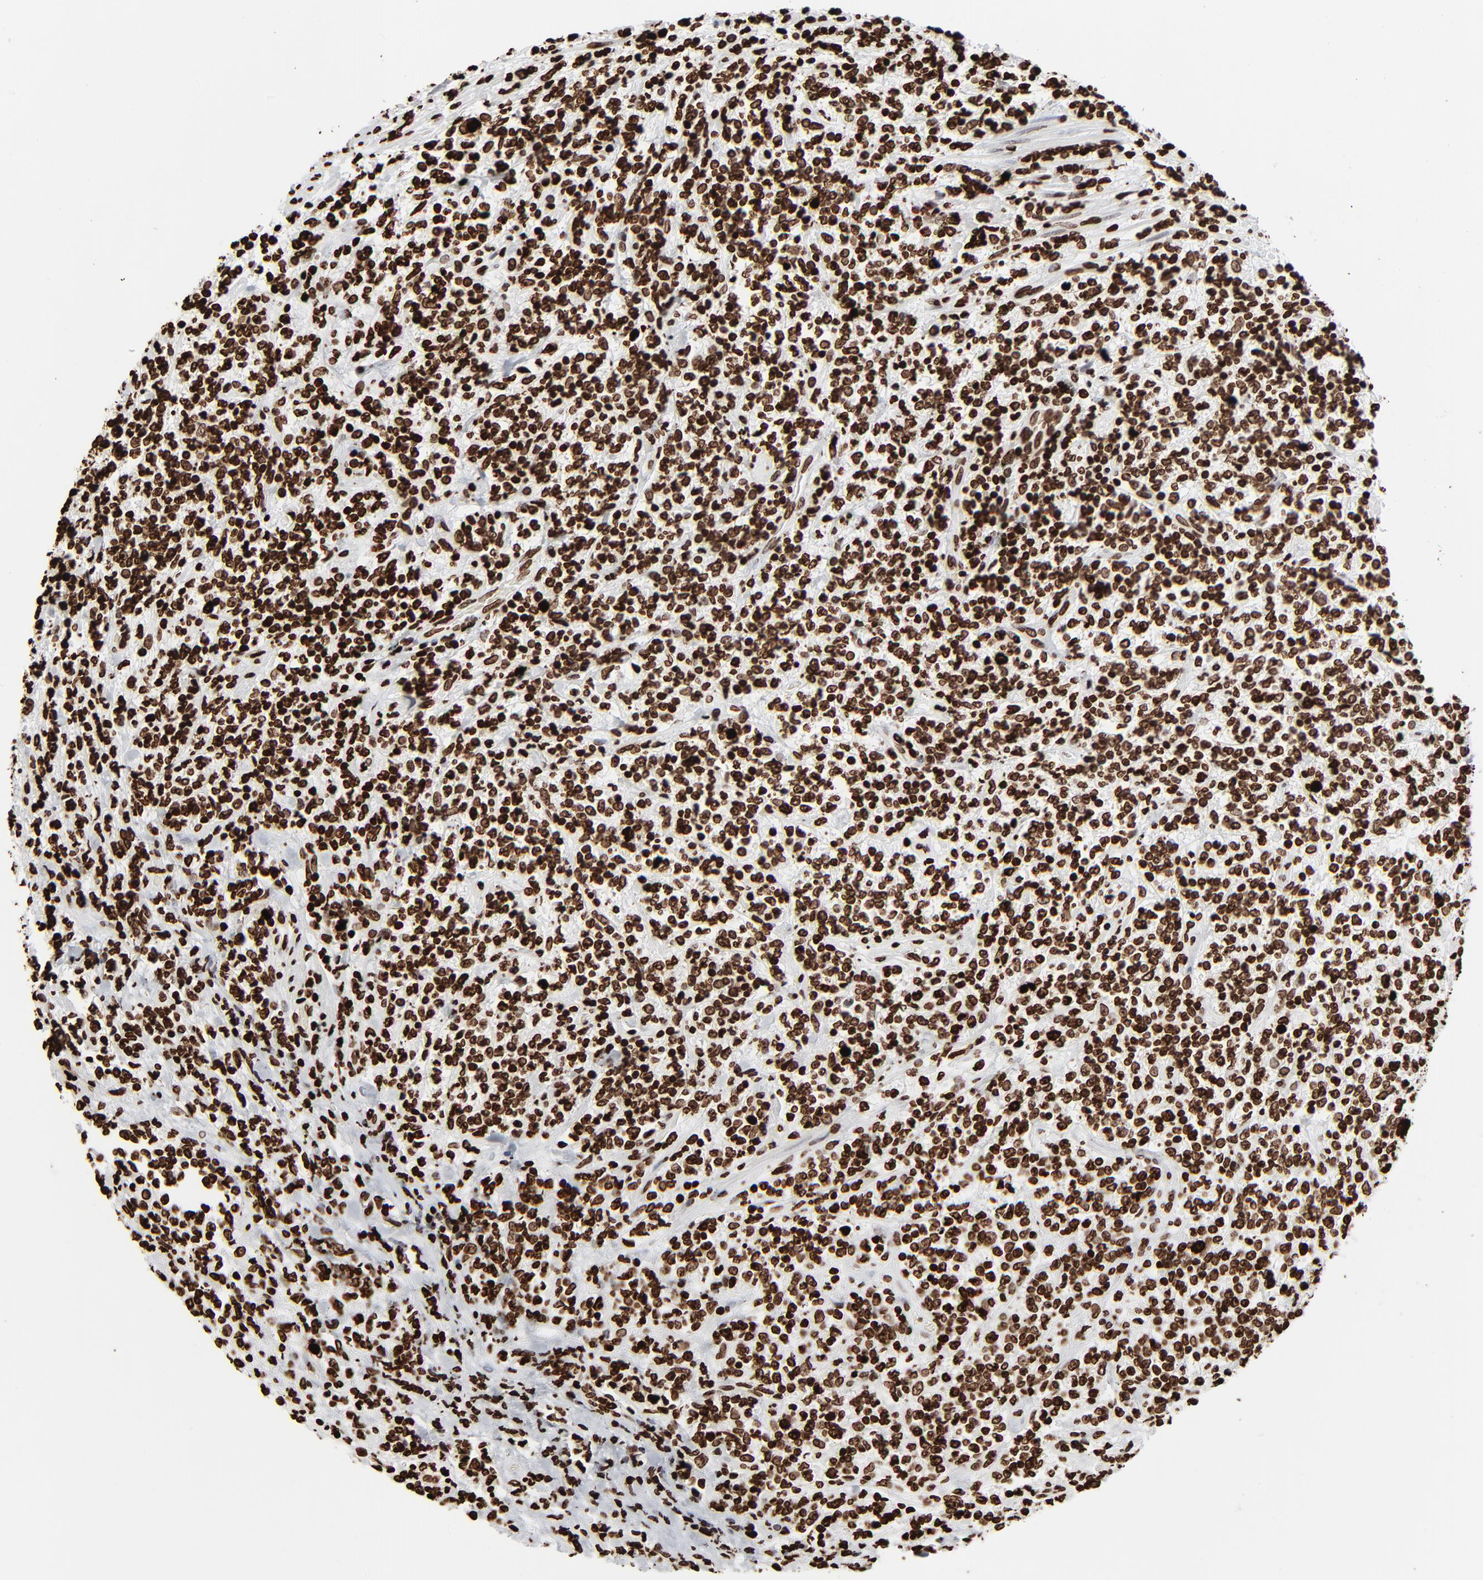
{"staining": {"intensity": "strong", "quantity": ">75%", "location": "nuclear"}, "tissue": "lymphoma", "cell_type": "Tumor cells", "image_type": "cancer", "snomed": [{"axis": "morphology", "description": "Malignant lymphoma, non-Hodgkin's type, High grade"}, {"axis": "topography", "description": "Soft tissue"}], "caption": "This micrograph reveals high-grade malignant lymphoma, non-Hodgkin's type stained with IHC to label a protein in brown. The nuclear of tumor cells show strong positivity for the protein. Nuclei are counter-stained blue.", "gene": "H3-4", "patient": {"sex": "male", "age": 18}}